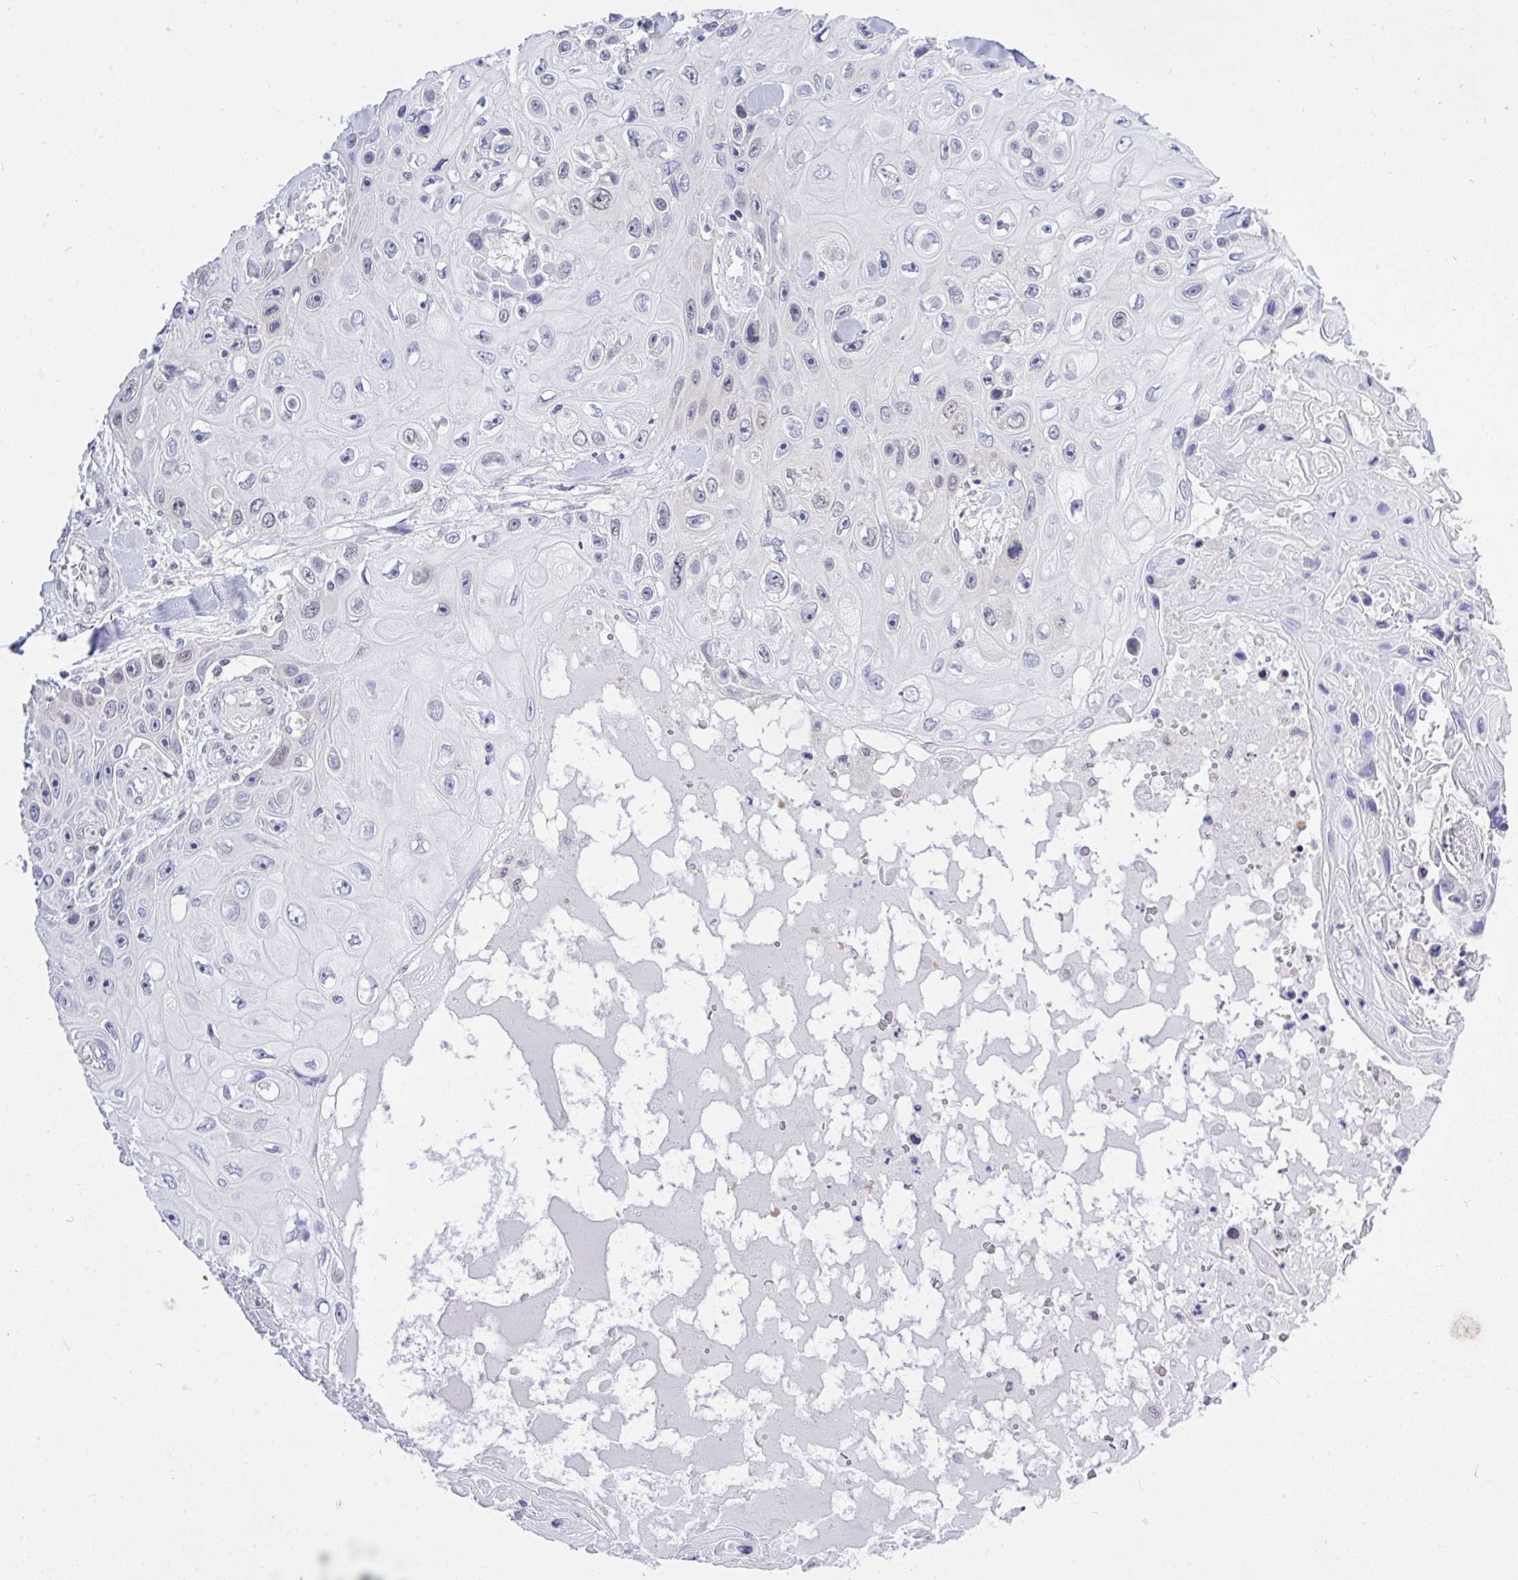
{"staining": {"intensity": "negative", "quantity": "none", "location": "none"}, "tissue": "skin cancer", "cell_type": "Tumor cells", "image_type": "cancer", "snomed": [{"axis": "morphology", "description": "Squamous cell carcinoma, NOS"}, {"axis": "topography", "description": "Skin"}], "caption": "This is an immunohistochemistry (IHC) photomicrograph of skin squamous cell carcinoma. There is no staining in tumor cells.", "gene": "THOP1", "patient": {"sex": "male", "age": 82}}